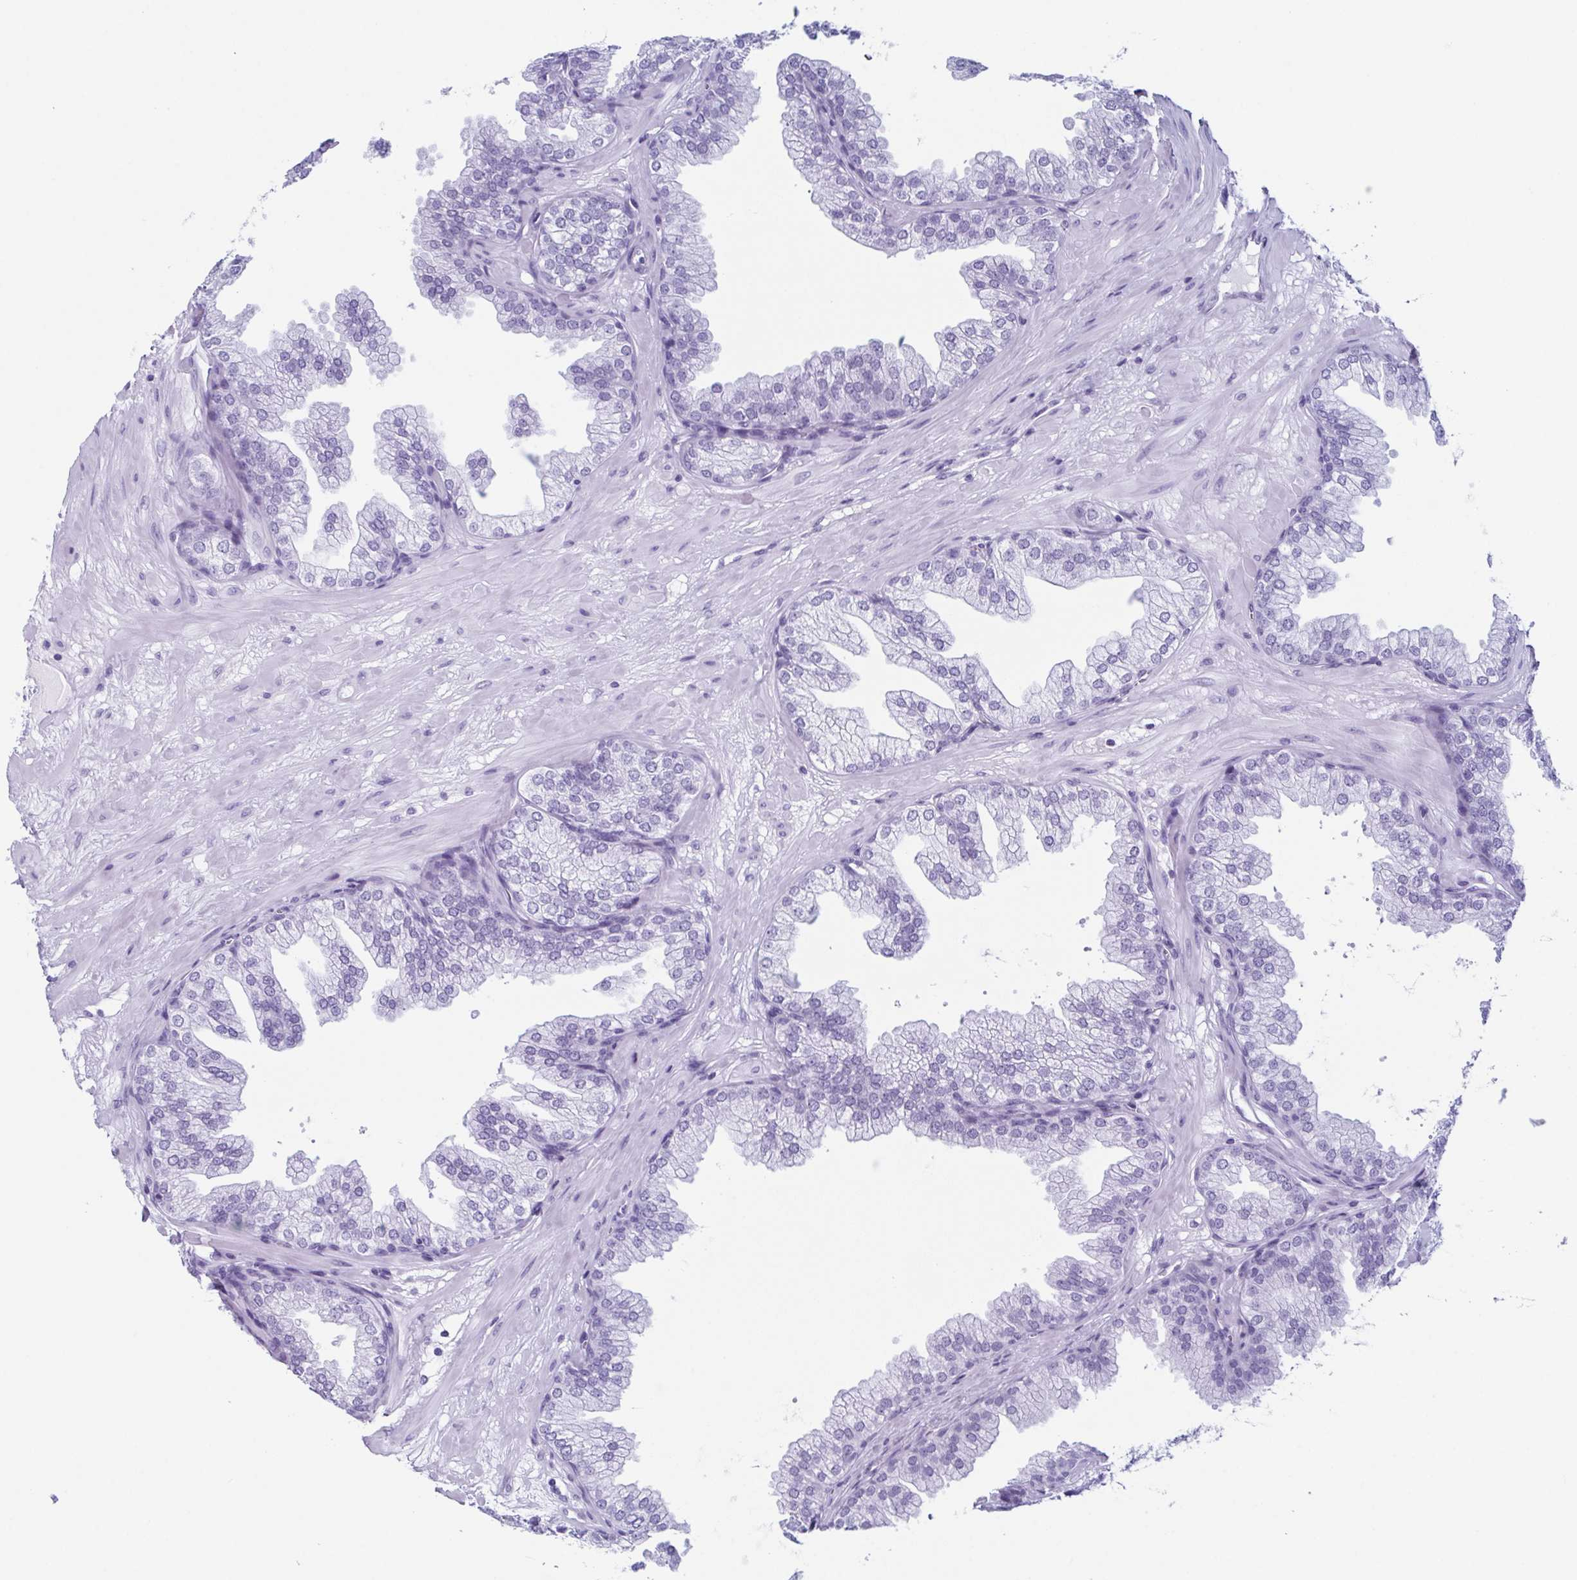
{"staining": {"intensity": "negative", "quantity": "none", "location": "none"}, "tissue": "prostate", "cell_type": "Glandular cells", "image_type": "normal", "snomed": [{"axis": "morphology", "description": "Normal tissue, NOS"}, {"axis": "topography", "description": "Prostate"}], "caption": "Human prostate stained for a protein using immunohistochemistry demonstrates no expression in glandular cells.", "gene": "ENKUR", "patient": {"sex": "male", "age": 37}}